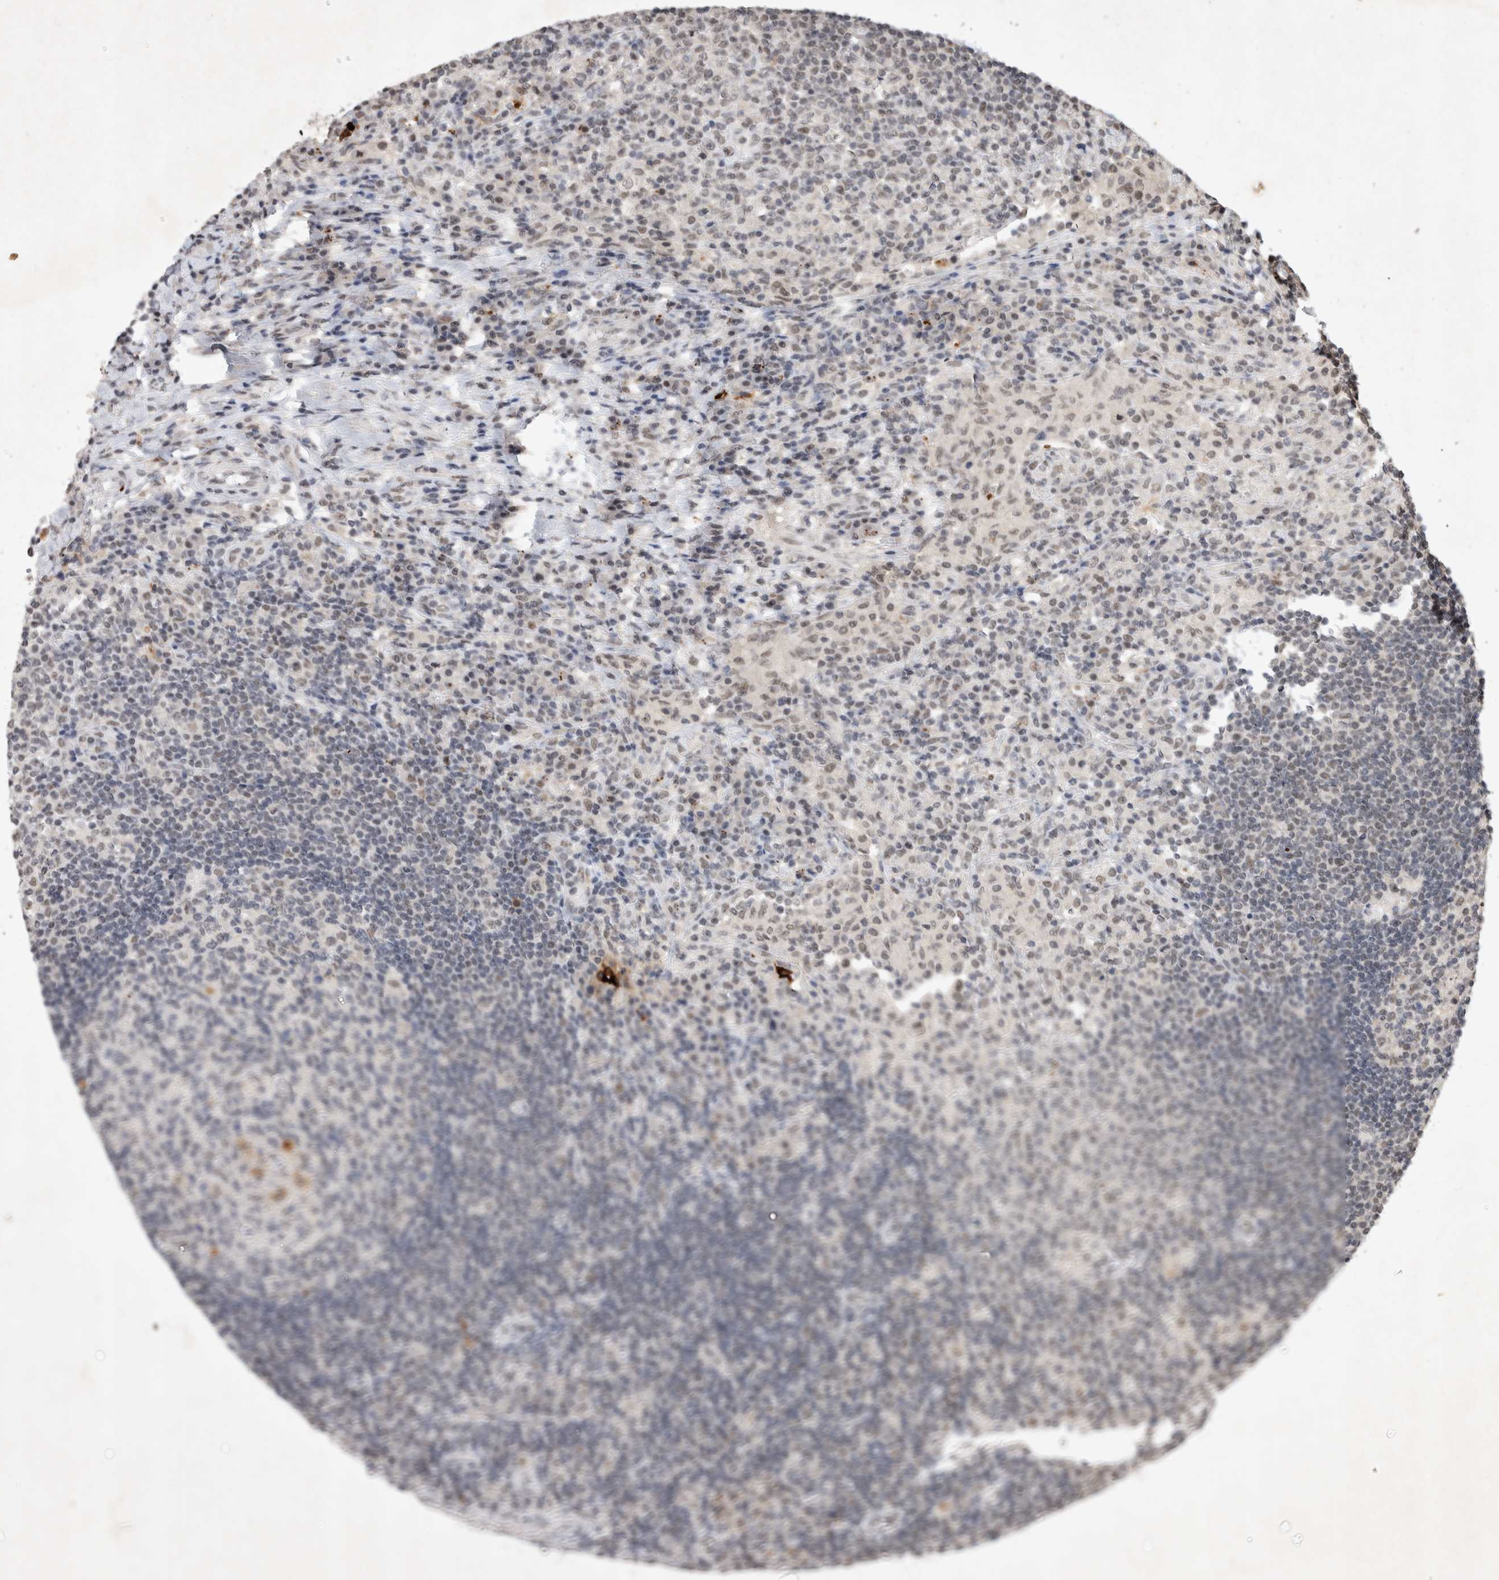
{"staining": {"intensity": "negative", "quantity": "none", "location": "none"}, "tissue": "lymph node", "cell_type": "Germinal center cells", "image_type": "normal", "snomed": [{"axis": "morphology", "description": "Normal tissue, NOS"}, {"axis": "topography", "description": "Lymph node"}], "caption": "There is no significant expression in germinal center cells of lymph node. (DAB IHC with hematoxylin counter stain).", "gene": "XRCC5", "patient": {"sex": "female", "age": 53}}